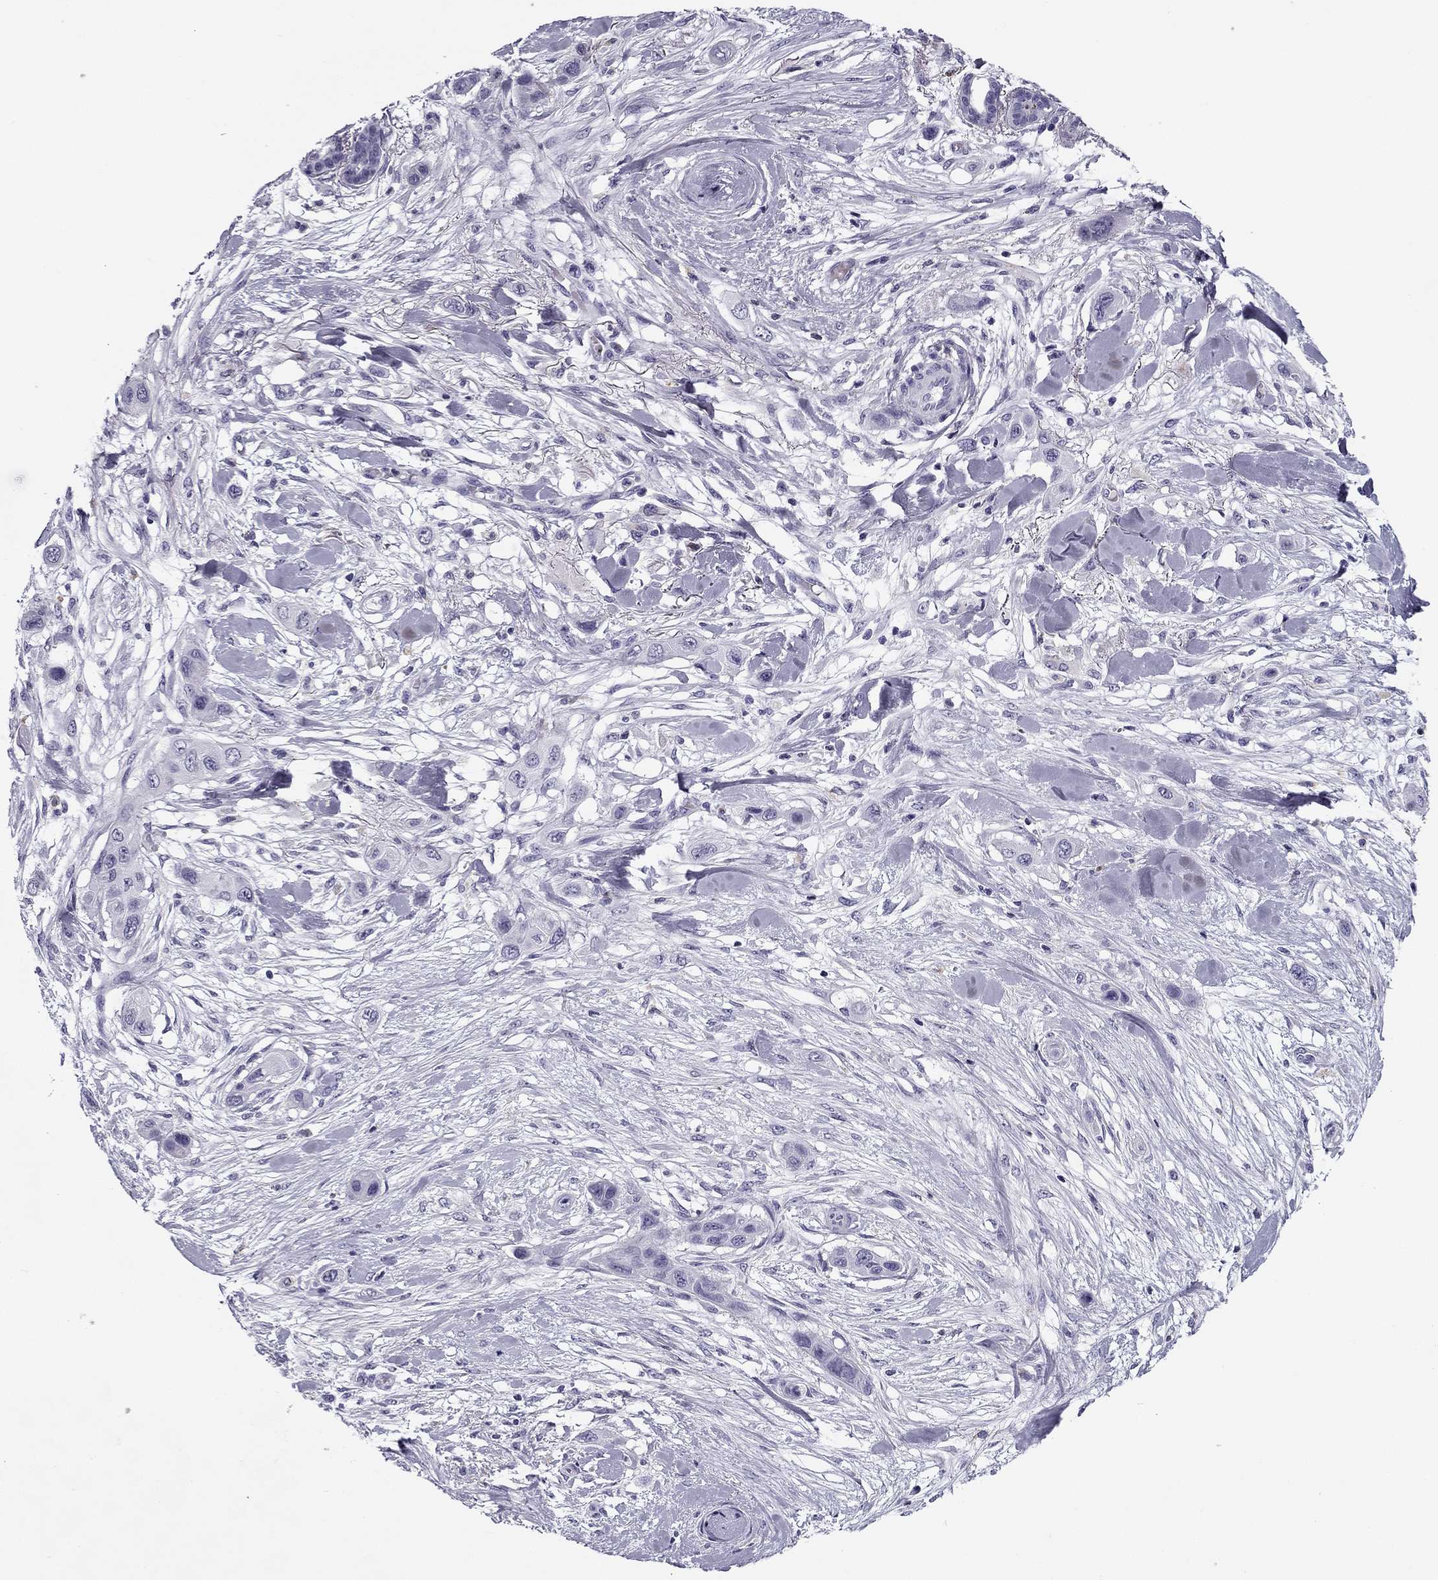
{"staining": {"intensity": "negative", "quantity": "none", "location": "none"}, "tissue": "skin cancer", "cell_type": "Tumor cells", "image_type": "cancer", "snomed": [{"axis": "morphology", "description": "Squamous cell carcinoma, NOS"}, {"axis": "topography", "description": "Skin"}], "caption": "Immunohistochemistry micrograph of neoplastic tissue: human skin squamous cell carcinoma stained with DAB reveals no significant protein positivity in tumor cells.", "gene": "MC5R", "patient": {"sex": "male", "age": 79}}